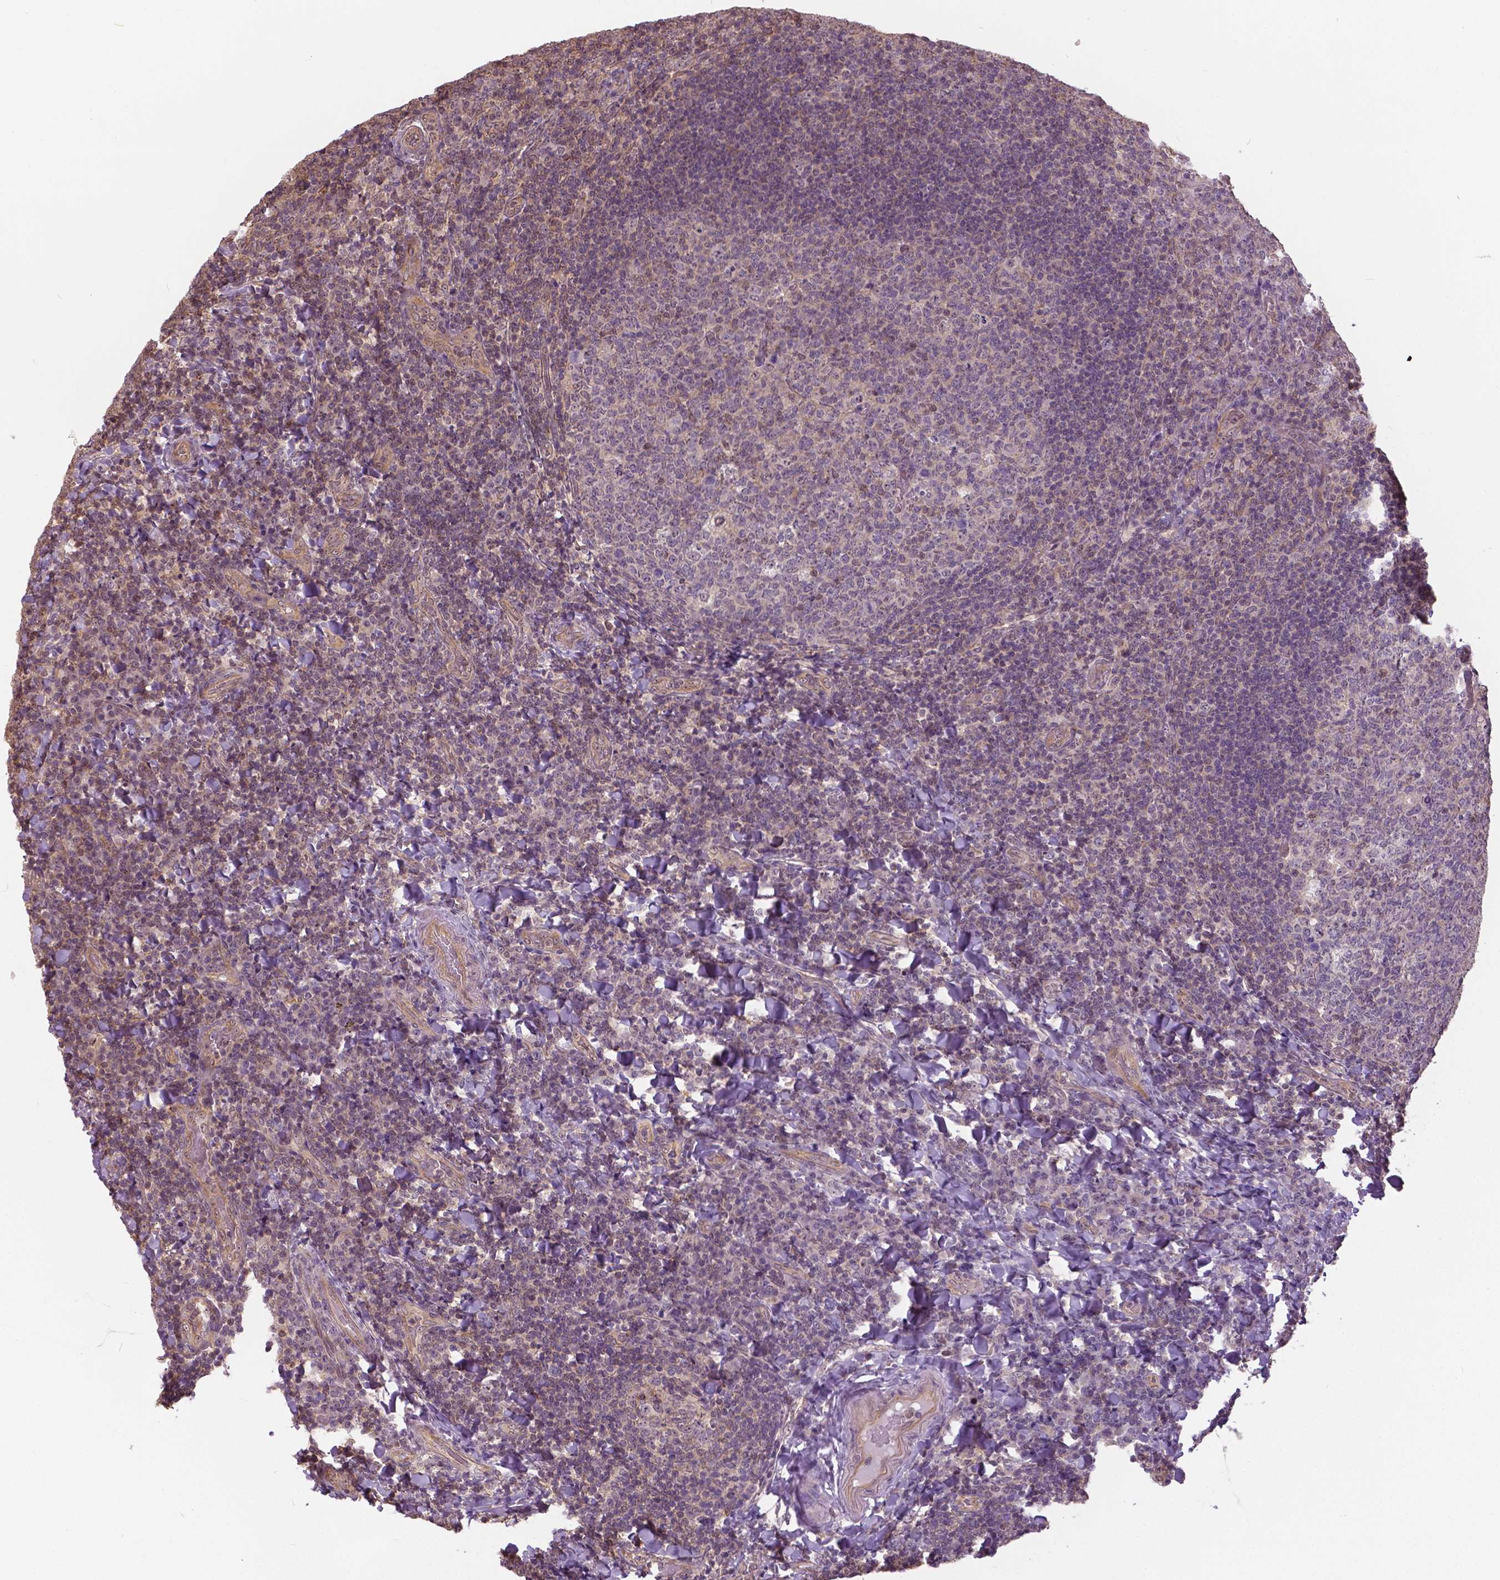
{"staining": {"intensity": "moderate", "quantity": "<25%", "location": "nuclear"}, "tissue": "tonsil", "cell_type": "Germinal center cells", "image_type": "normal", "snomed": [{"axis": "morphology", "description": "Normal tissue, NOS"}, {"axis": "topography", "description": "Tonsil"}], "caption": "Immunohistochemistry (IHC) staining of normal tonsil, which demonstrates low levels of moderate nuclear positivity in about <25% of germinal center cells indicating moderate nuclear protein staining. The staining was performed using DAB (brown) for protein detection and nuclei were counterstained in hematoxylin (blue).", "gene": "ANXA13", "patient": {"sex": "male", "age": 17}}